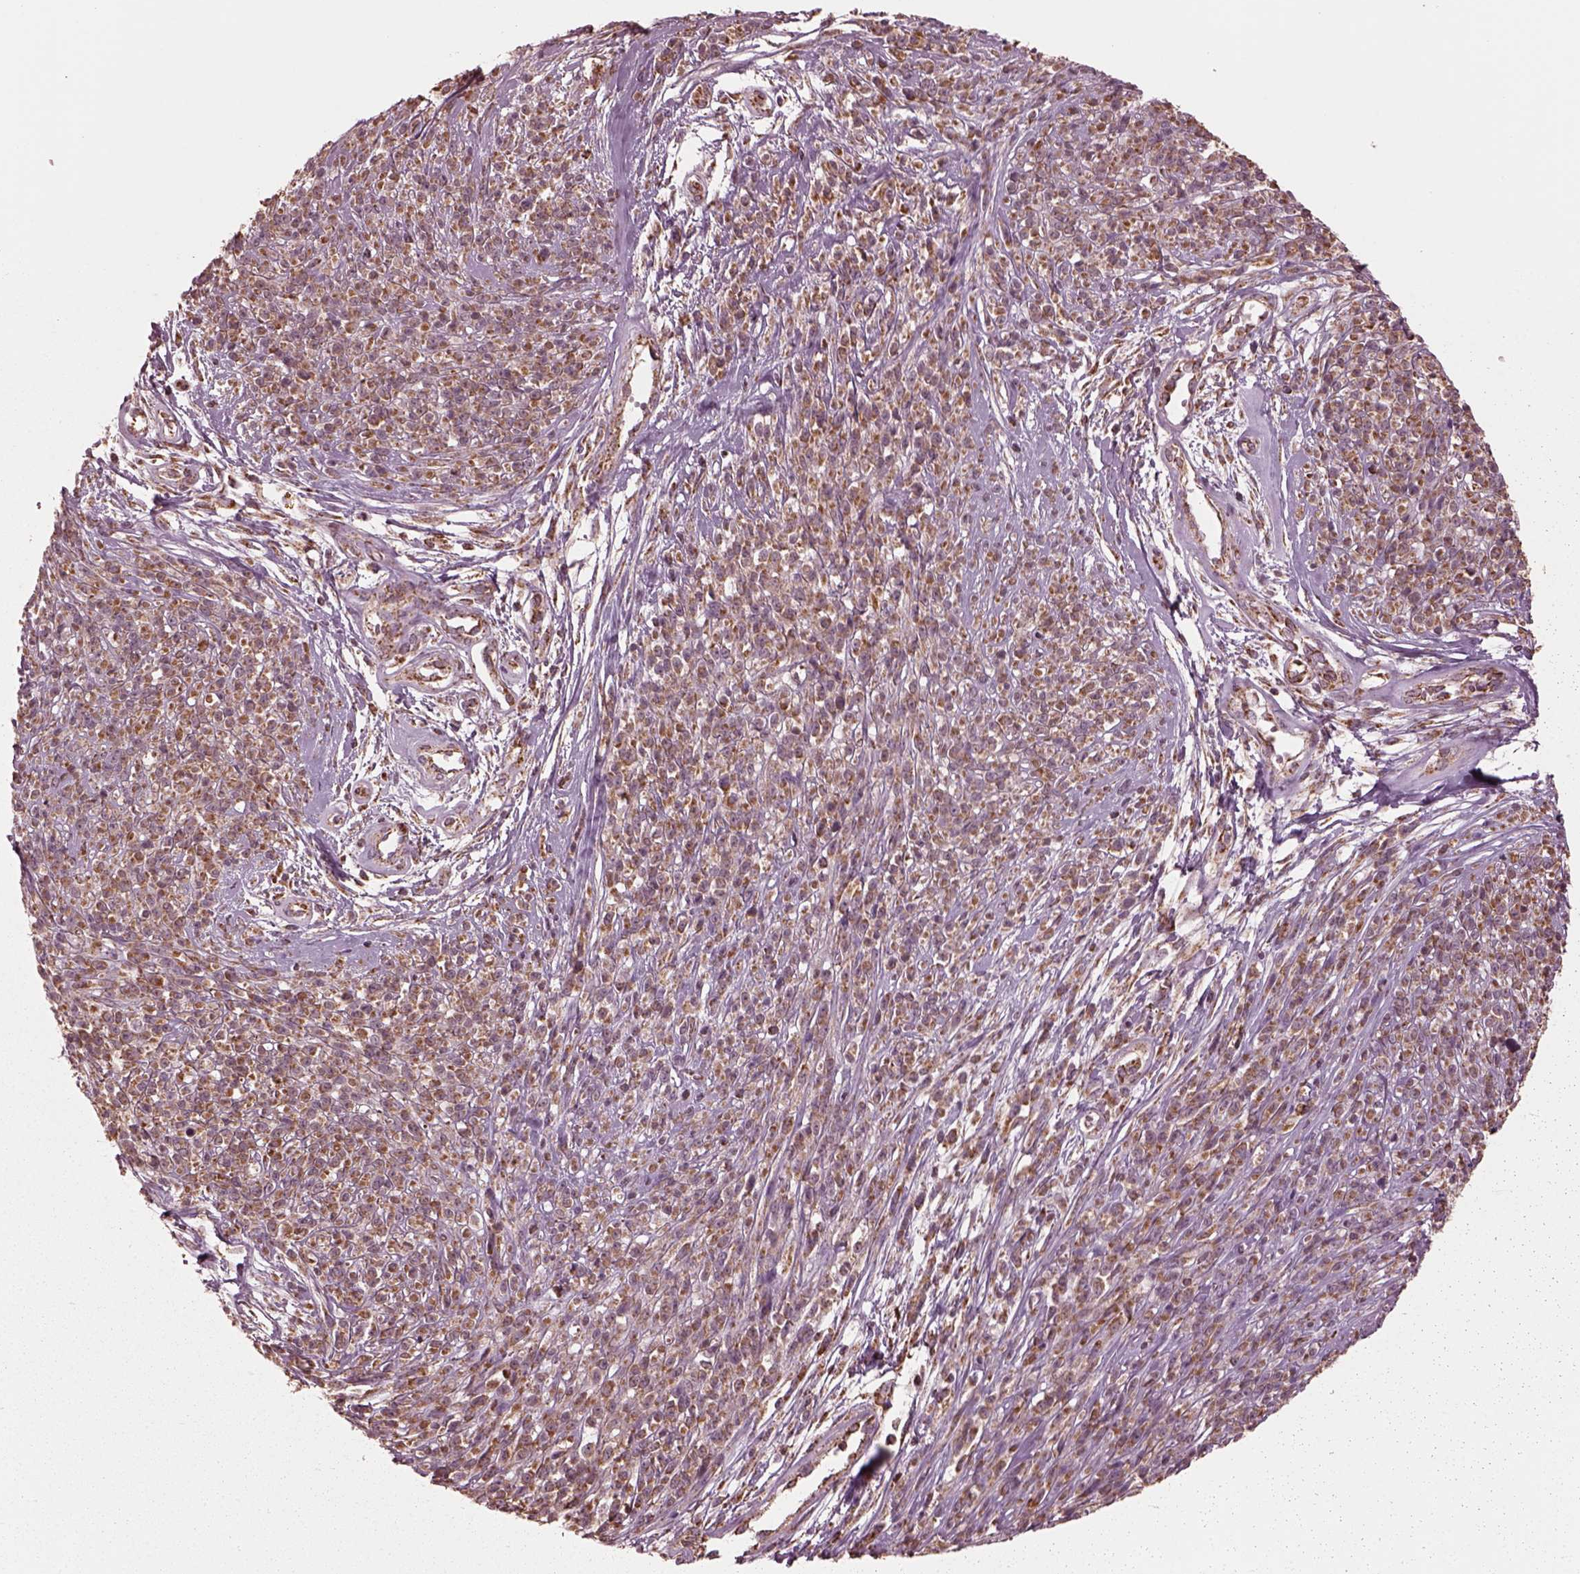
{"staining": {"intensity": "moderate", "quantity": "25%-75%", "location": "cytoplasmic/membranous"}, "tissue": "melanoma", "cell_type": "Tumor cells", "image_type": "cancer", "snomed": [{"axis": "morphology", "description": "Malignant melanoma, NOS"}, {"axis": "topography", "description": "Skin"}, {"axis": "topography", "description": "Skin of trunk"}], "caption": "Immunohistochemical staining of melanoma reveals moderate cytoplasmic/membranous protein staining in about 25%-75% of tumor cells. (IHC, brightfield microscopy, high magnification).", "gene": "NDUFB10", "patient": {"sex": "male", "age": 74}}